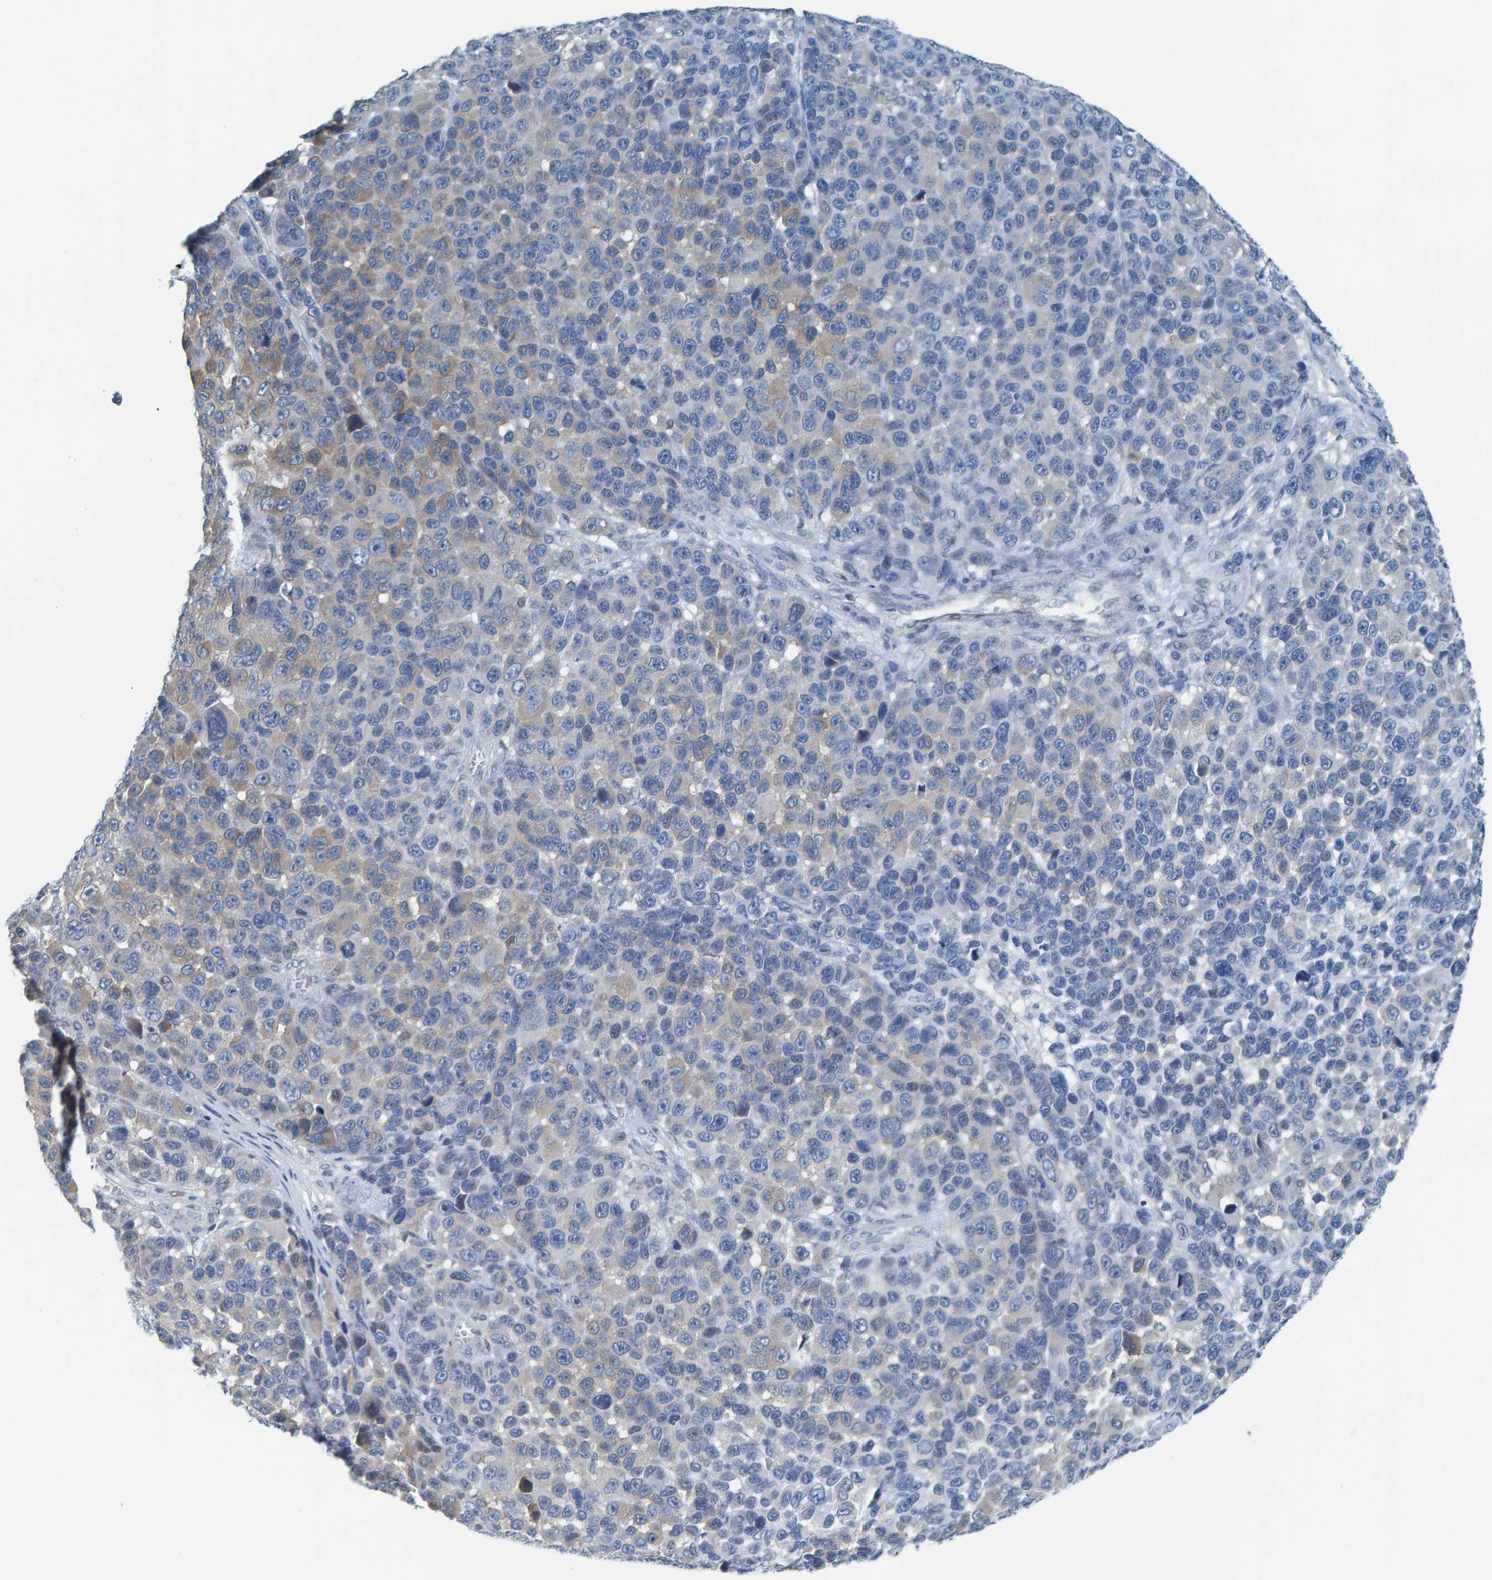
{"staining": {"intensity": "weak", "quantity": "<25%", "location": "cytoplasmic/membranous"}, "tissue": "melanoma", "cell_type": "Tumor cells", "image_type": "cancer", "snomed": [{"axis": "morphology", "description": "Malignant melanoma, NOS"}, {"axis": "topography", "description": "Skin"}], "caption": "The immunohistochemistry (IHC) histopathology image has no significant positivity in tumor cells of melanoma tissue.", "gene": "CNP", "patient": {"sex": "male", "age": 53}}